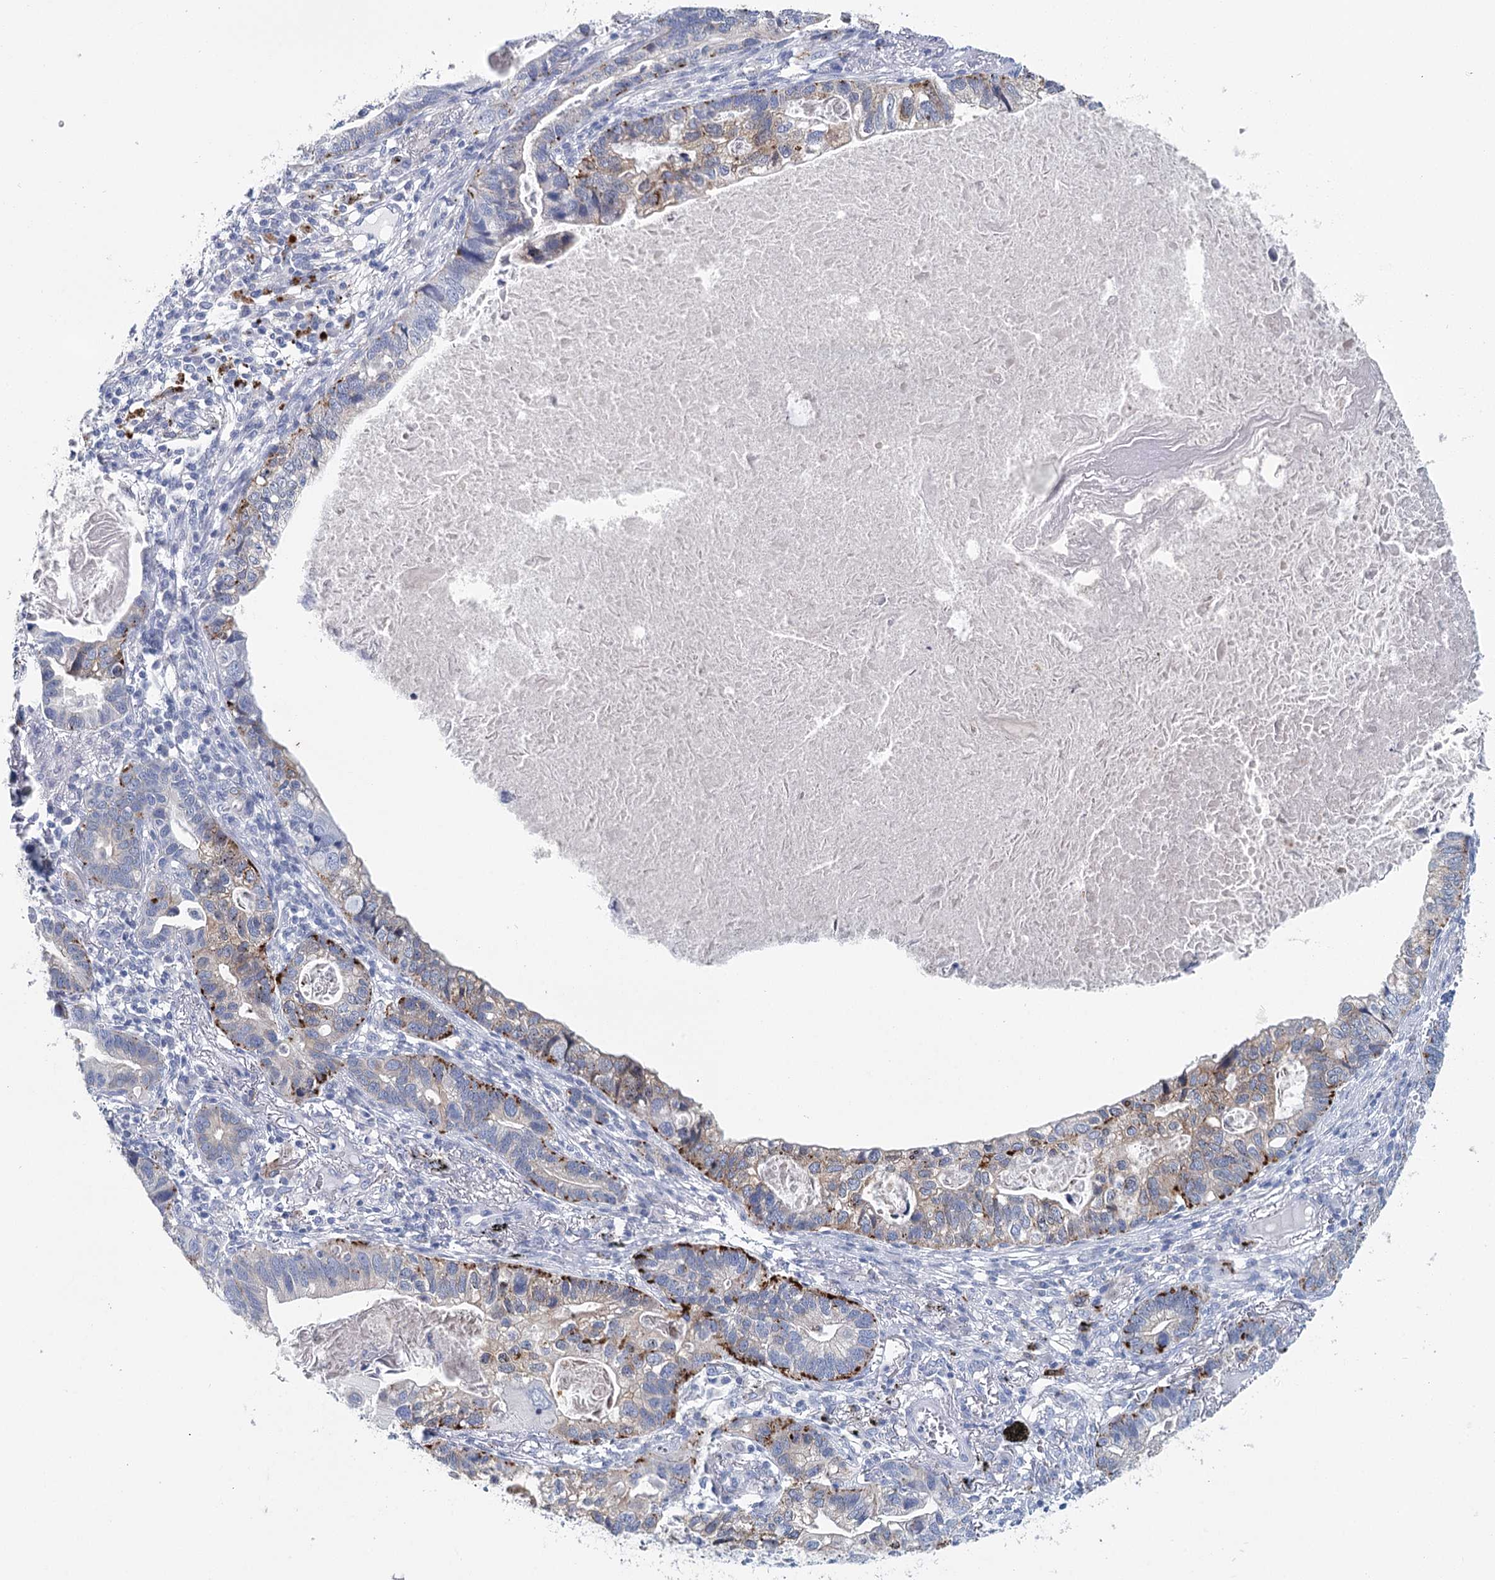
{"staining": {"intensity": "moderate", "quantity": "<25%", "location": "cytoplasmic/membranous"}, "tissue": "lung cancer", "cell_type": "Tumor cells", "image_type": "cancer", "snomed": [{"axis": "morphology", "description": "Adenocarcinoma, NOS"}, {"axis": "topography", "description": "Lung"}], "caption": "A low amount of moderate cytoplasmic/membranous staining is present in approximately <25% of tumor cells in lung cancer (adenocarcinoma) tissue.", "gene": "METTL7B", "patient": {"sex": "male", "age": 67}}